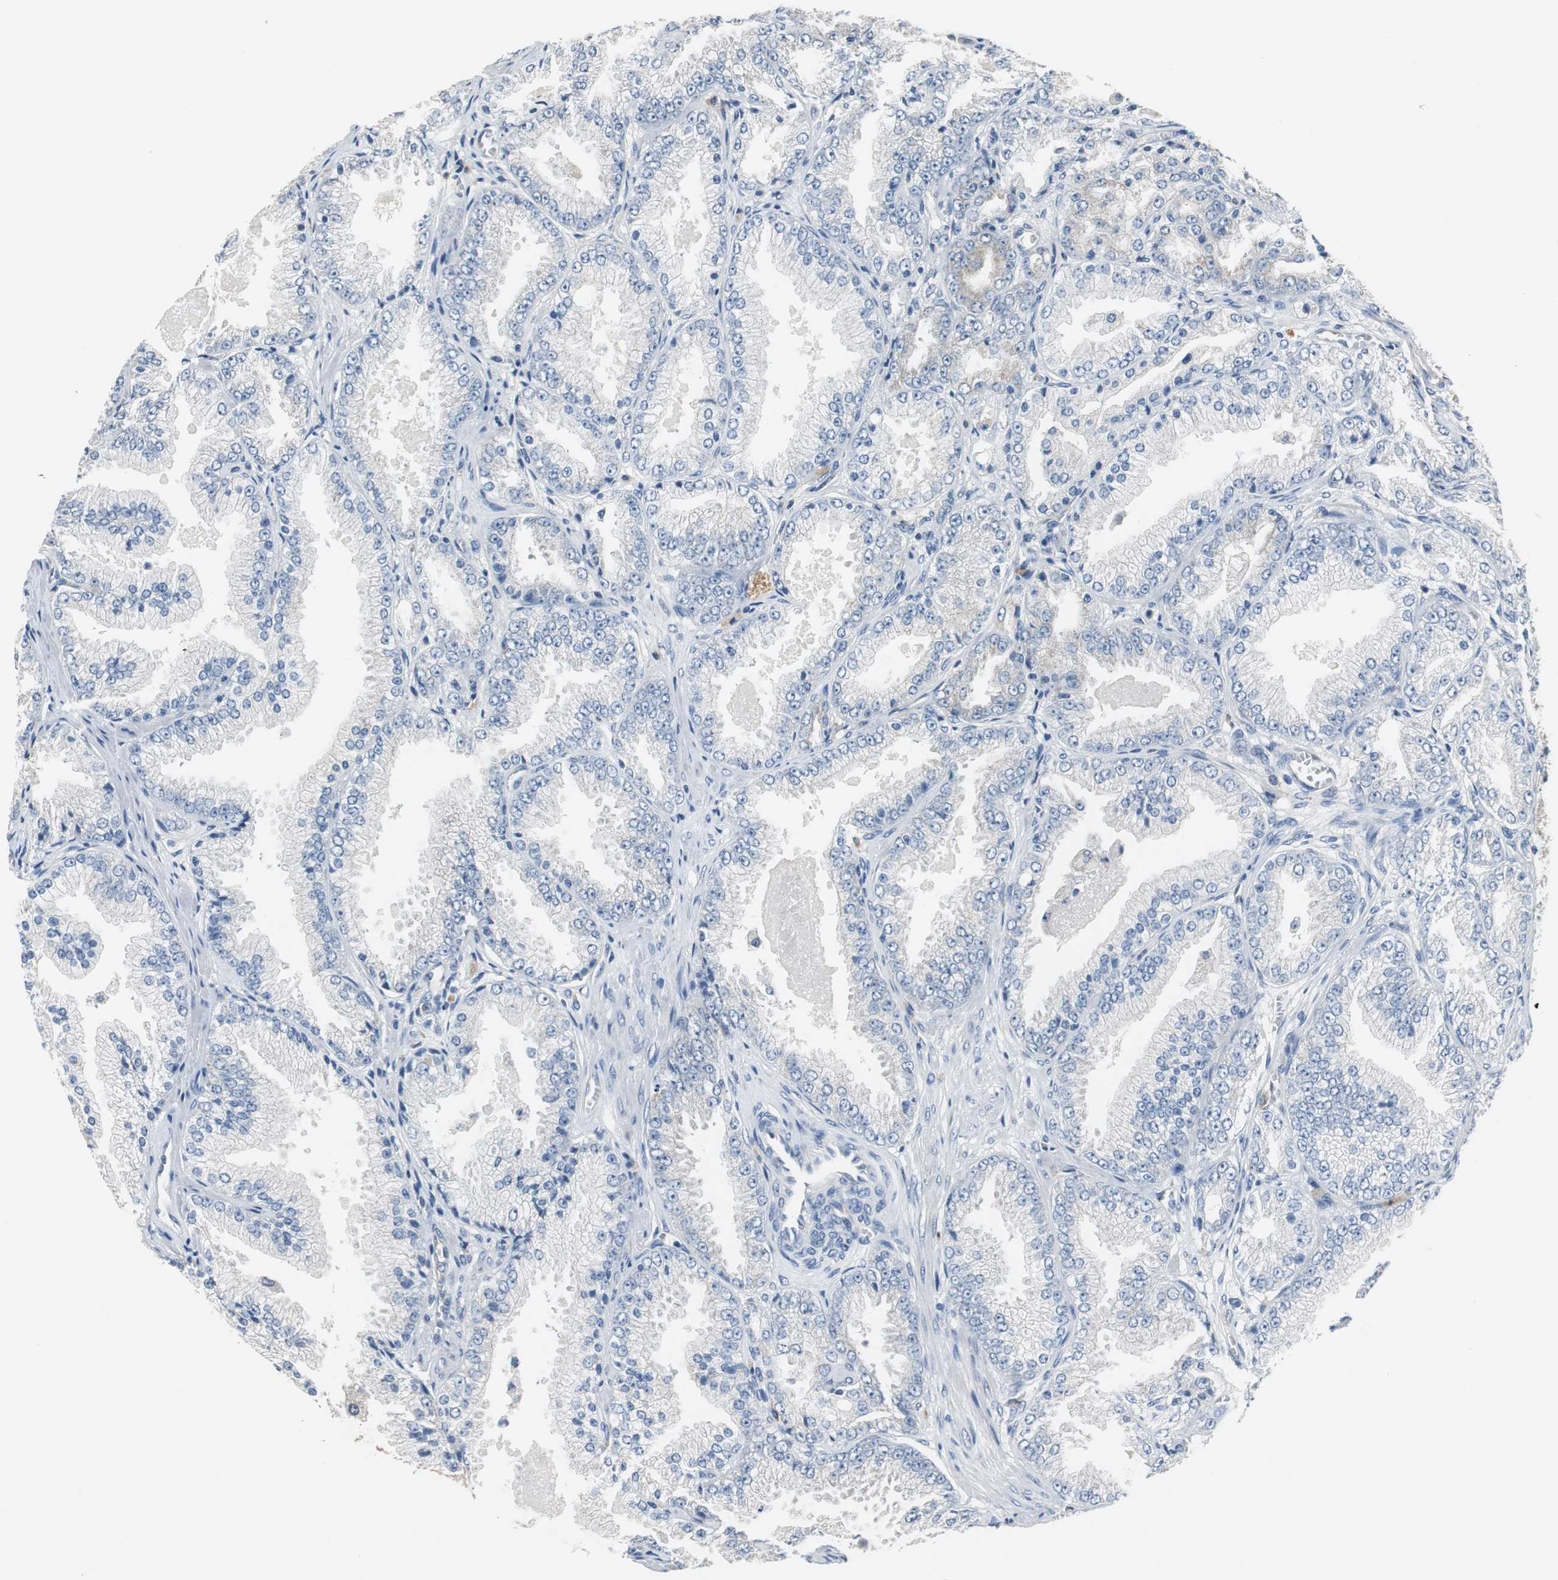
{"staining": {"intensity": "weak", "quantity": "<25%", "location": "cytoplasmic/membranous"}, "tissue": "prostate cancer", "cell_type": "Tumor cells", "image_type": "cancer", "snomed": [{"axis": "morphology", "description": "Adenocarcinoma, High grade"}, {"axis": "topography", "description": "Prostate"}], "caption": "An IHC micrograph of prostate cancer (high-grade adenocarcinoma) is shown. There is no staining in tumor cells of prostate cancer (high-grade adenocarcinoma).", "gene": "MTIF2", "patient": {"sex": "male", "age": 61}}